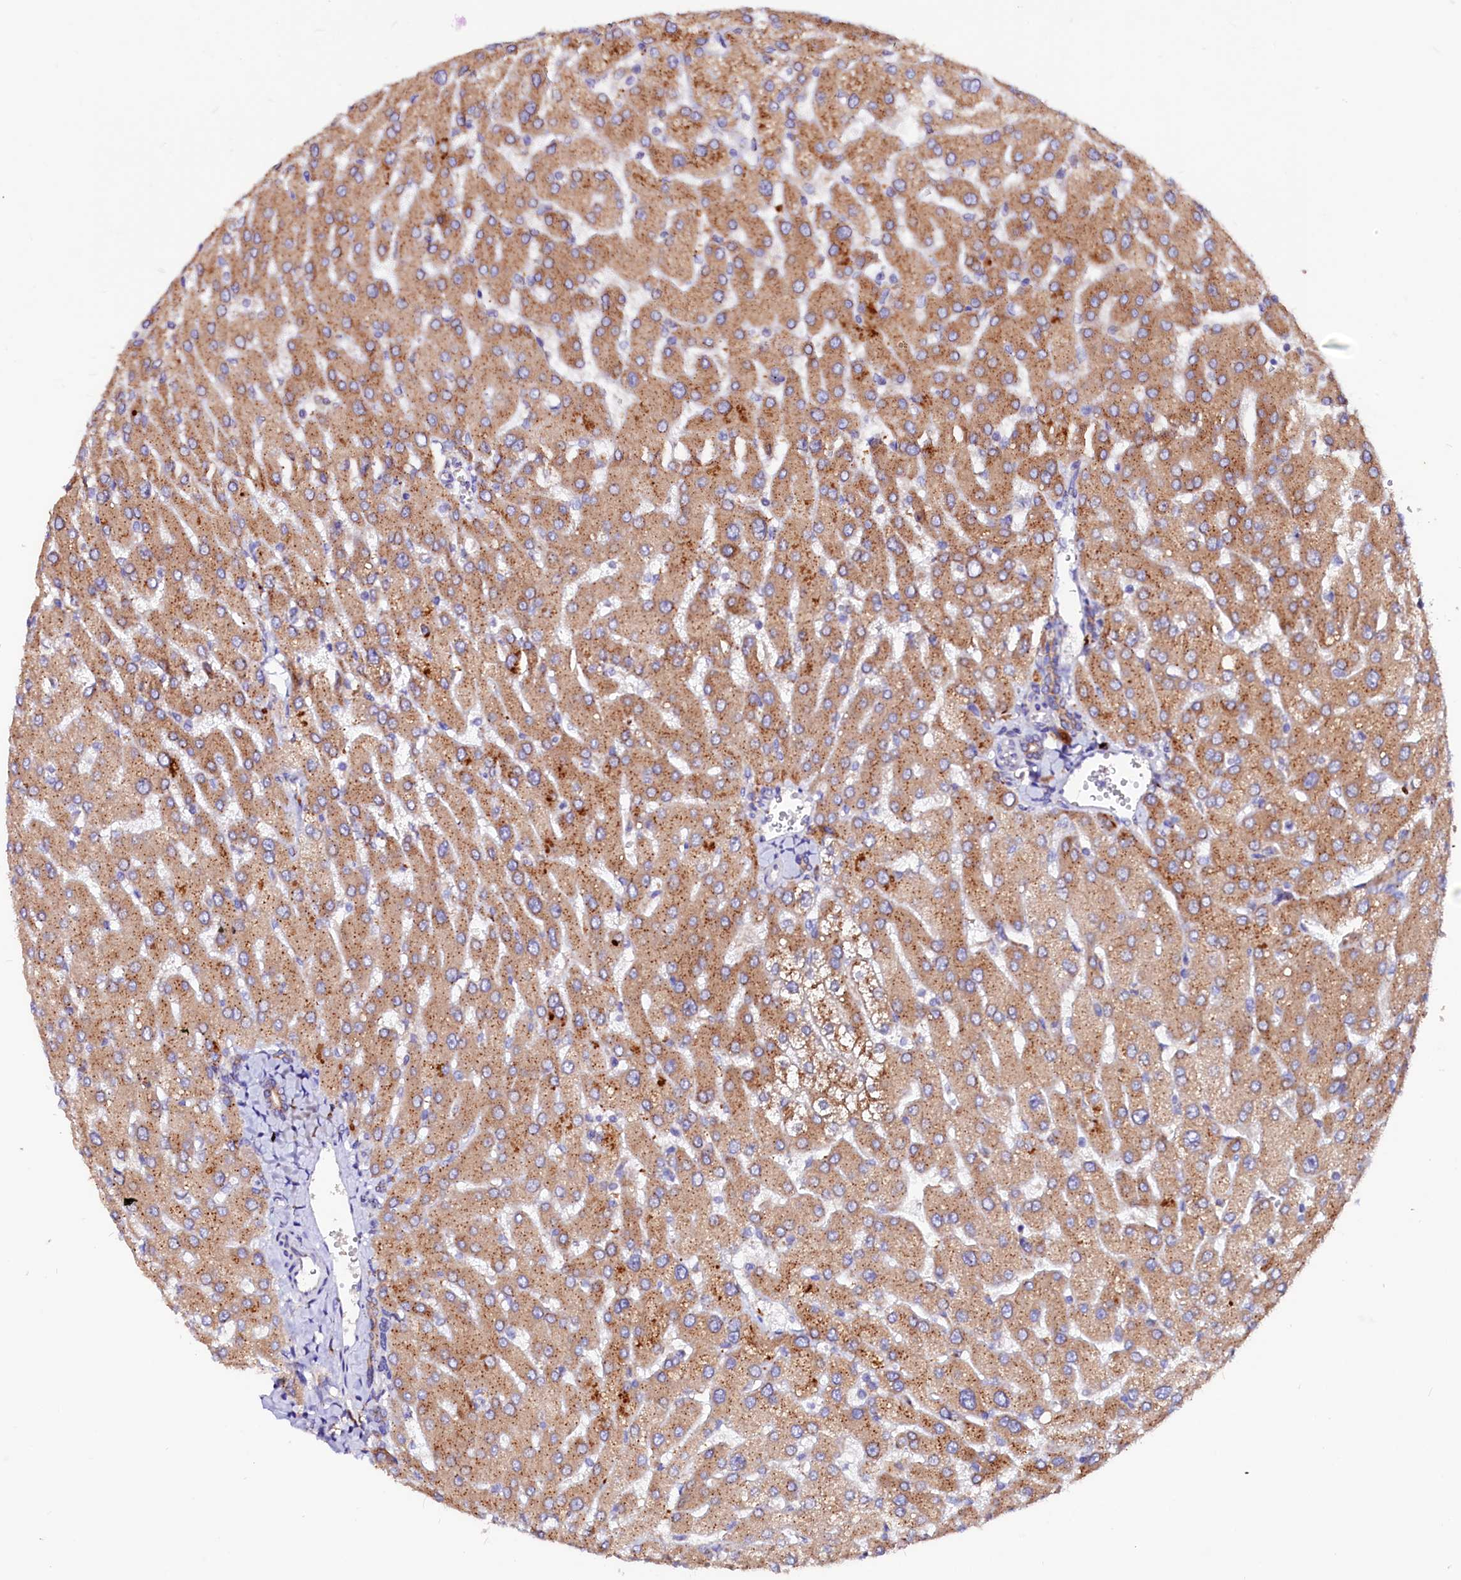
{"staining": {"intensity": "moderate", "quantity": ">75%", "location": "cytoplasmic/membranous"}, "tissue": "liver", "cell_type": "Cholangiocytes", "image_type": "normal", "snomed": [{"axis": "morphology", "description": "Normal tissue, NOS"}, {"axis": "topography", "description": "Liver"}], "caption": "Immunohistochemical staining of unremarkable liver shows moderate cytoplasmic/membranous protein positivity in about >75% of cholangiocytes. (DAB (3,3'-diaminobenzidine) IHC with brightfield microscopy, high magnification).", "gene": "LMAN1", "patient": {"sex": "male", "age": 55}}